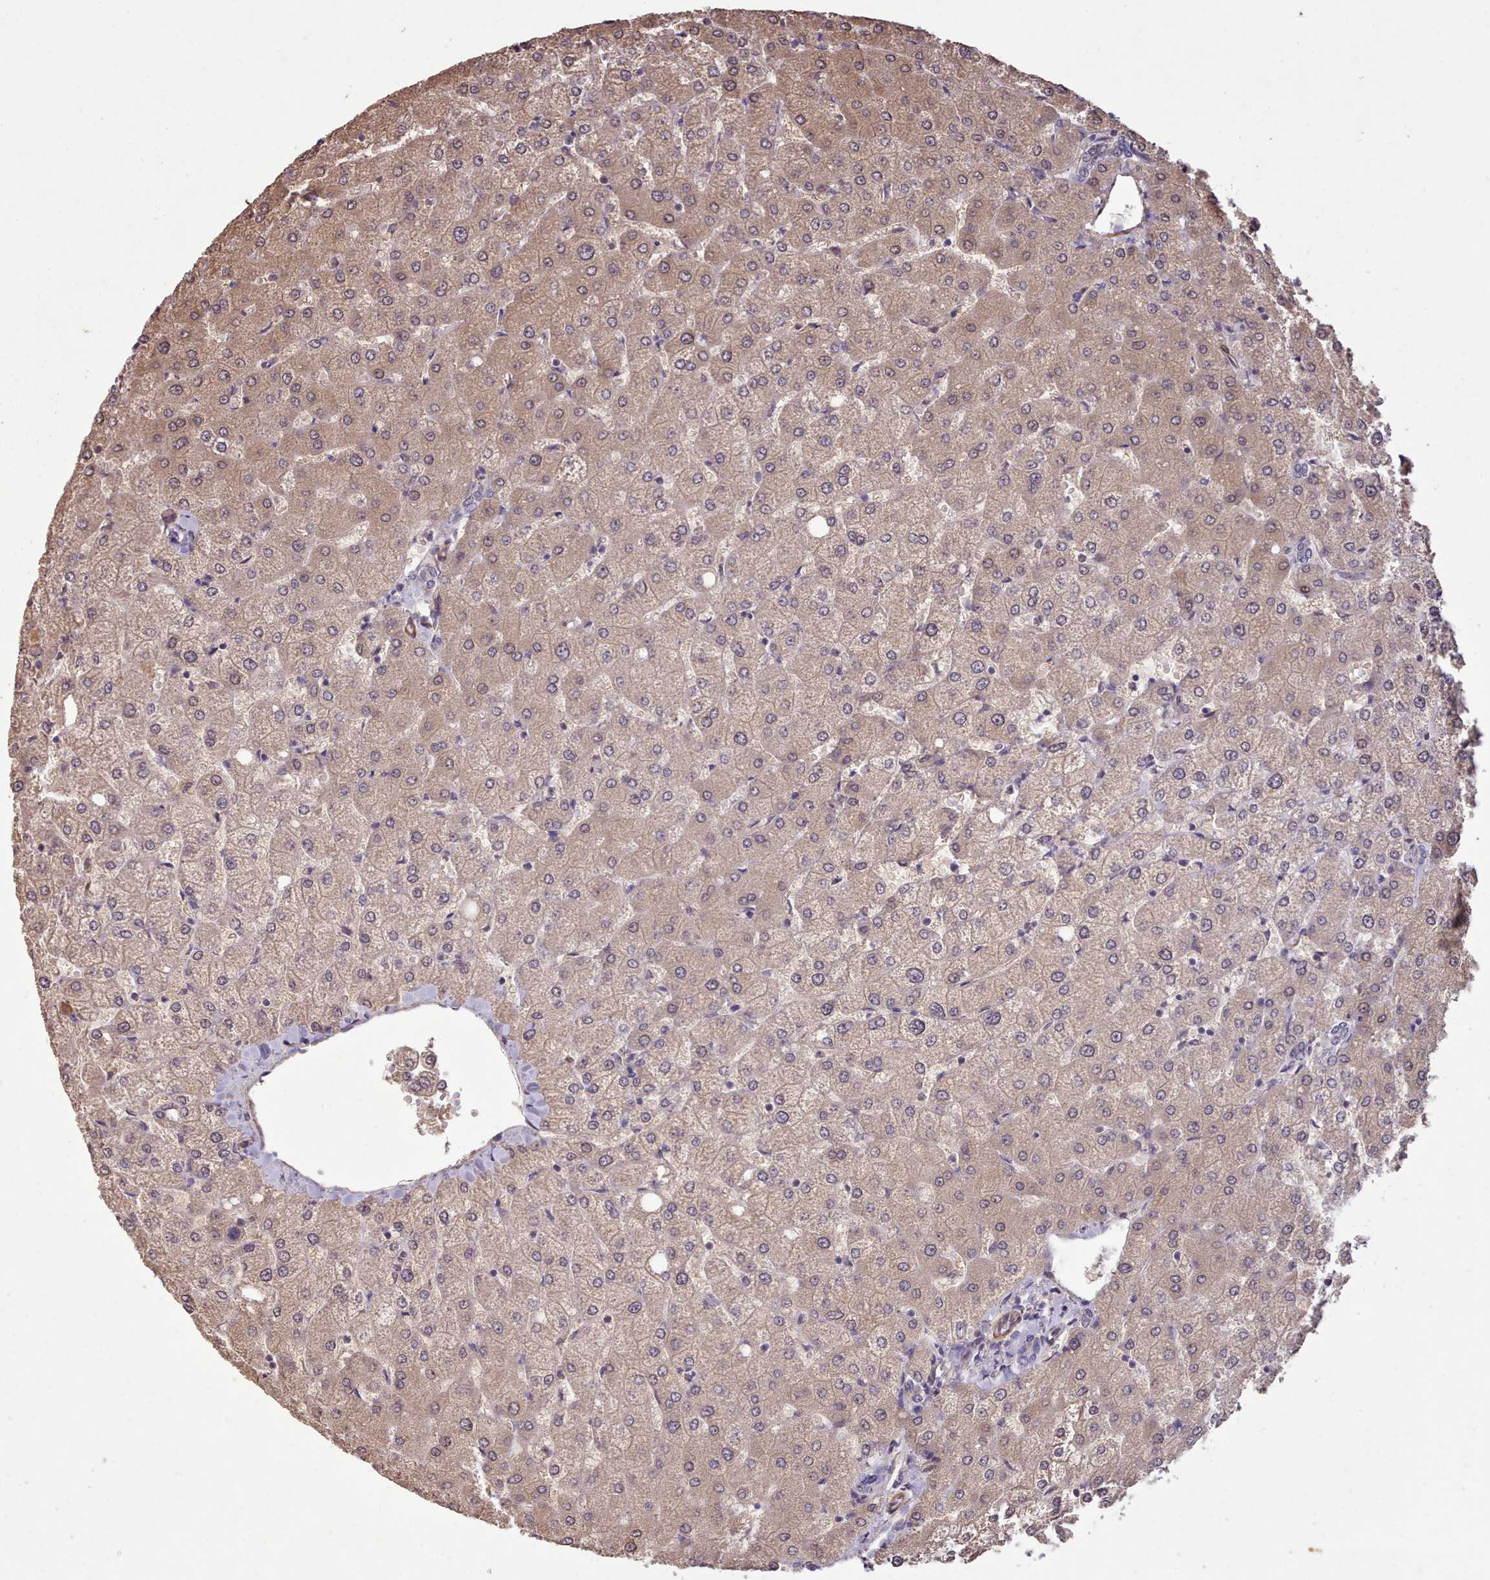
{"staining": {"intensity": "negative", "quantity": "none", "location": "none"}, "tissue": "liver", "cell_type": "Cholangiocytes", "image_type": "normal", "snomed": [{"axis": "morphology", "description": "Normal tissue, NOS"}, {"axis": "topography", "description": "Liver"}], "caption": "Normal liver was stained to show a protein in brown. There is no significant positivity in cholangiocytes.", "gene": "NLRC4", "patient": {"sex": "female", "age": 54}}